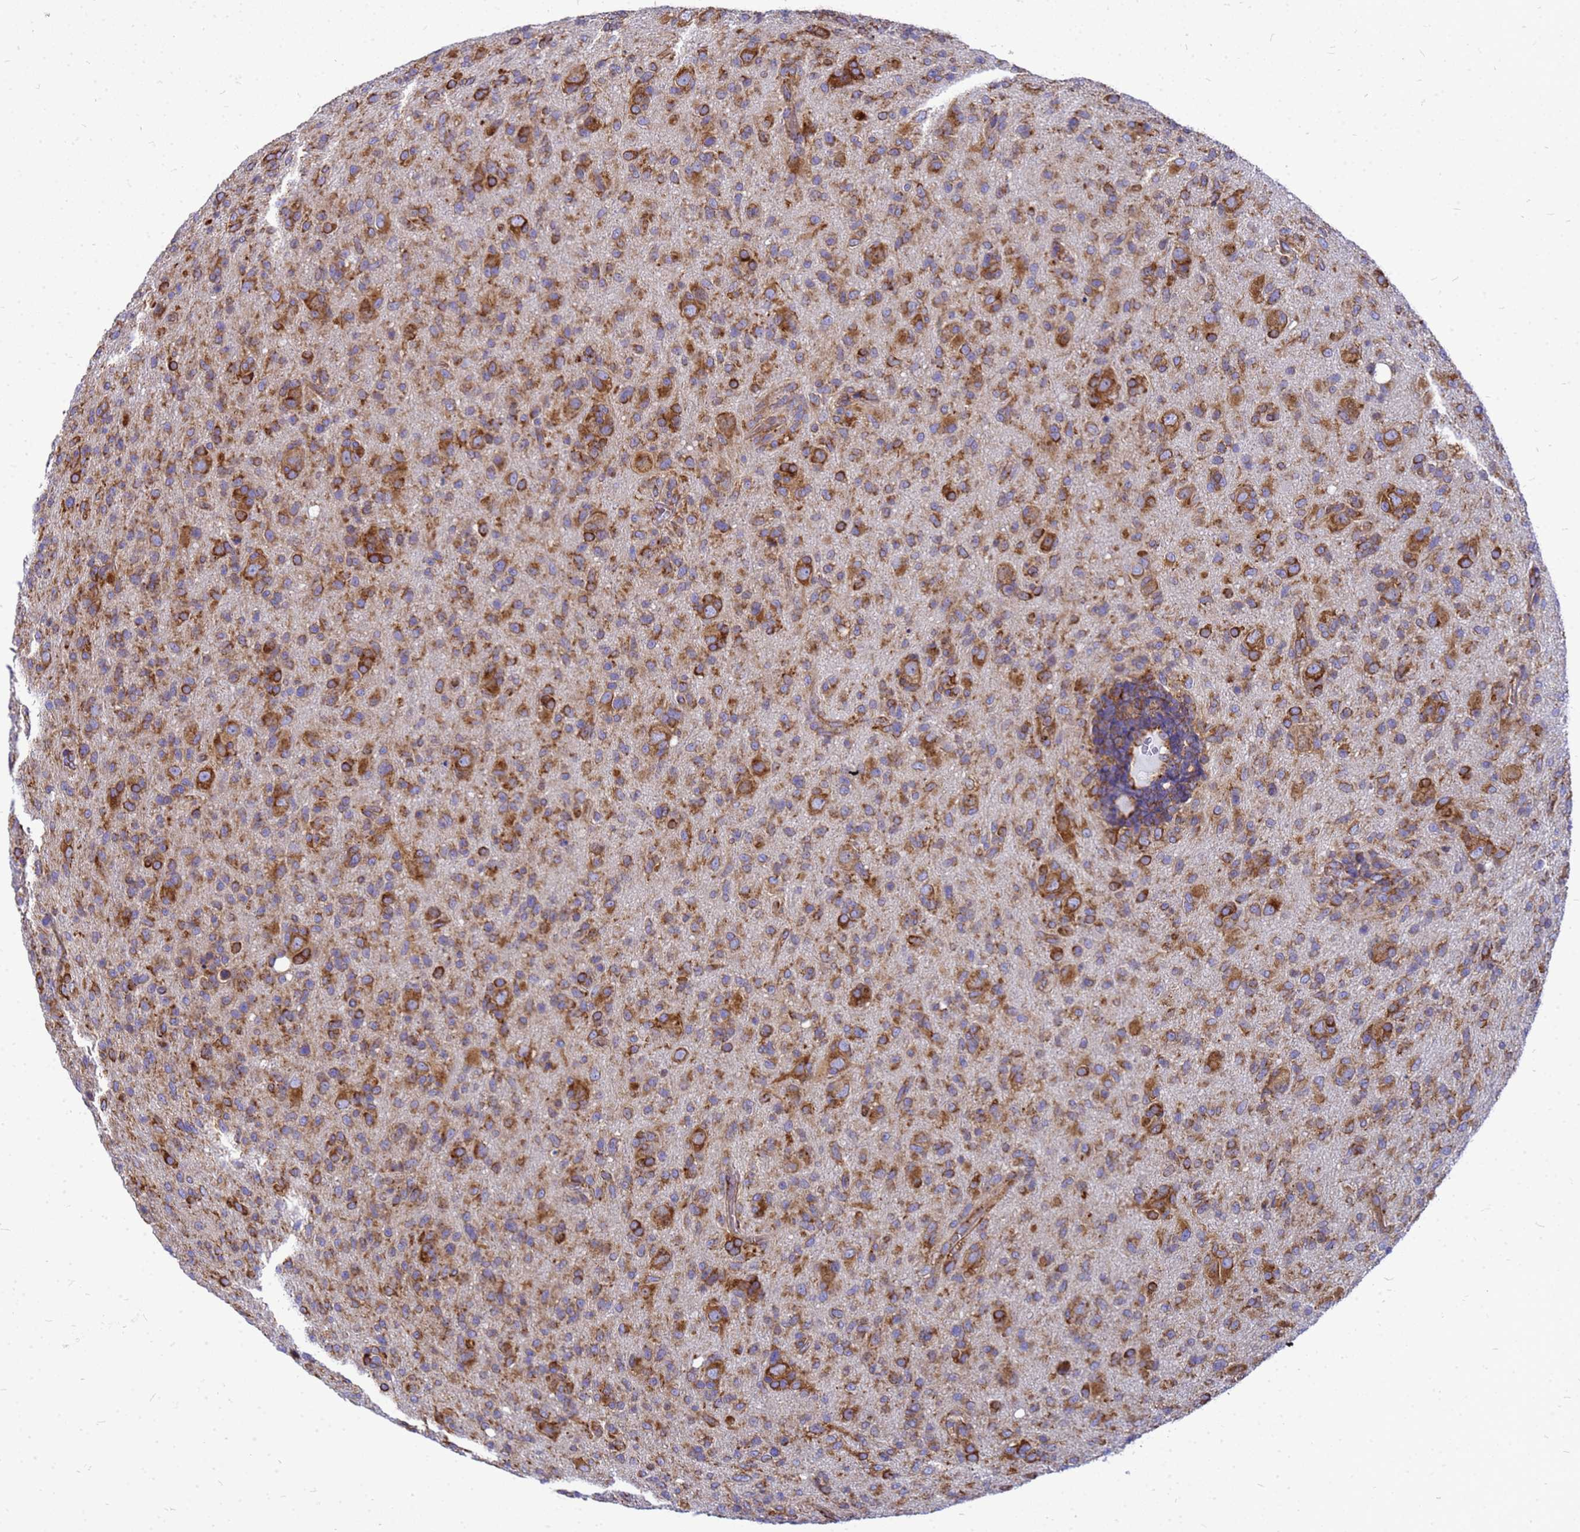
{"staining": {"intensity": "moderate", "quantity": ">75%", "location": "cytoplasmic/membranous"}, "tissue": "glioma", "cell_type": "Tumor cells", "image_type": "cancer", "snomed": [{"axis": "morphology", "description": "Glioma, malignant, High grade"}, {"axis": "topography", "description": "Brain"}], "caption": "Immunohistochemistry of human malignant glioma (high-grade) demonstrates medium levels of moderate cytoplasmic/membranous expression in approximately >75% of tumor cells.", "gene": "EEF1D", "patient": {"sex": "female", "age": 57}}